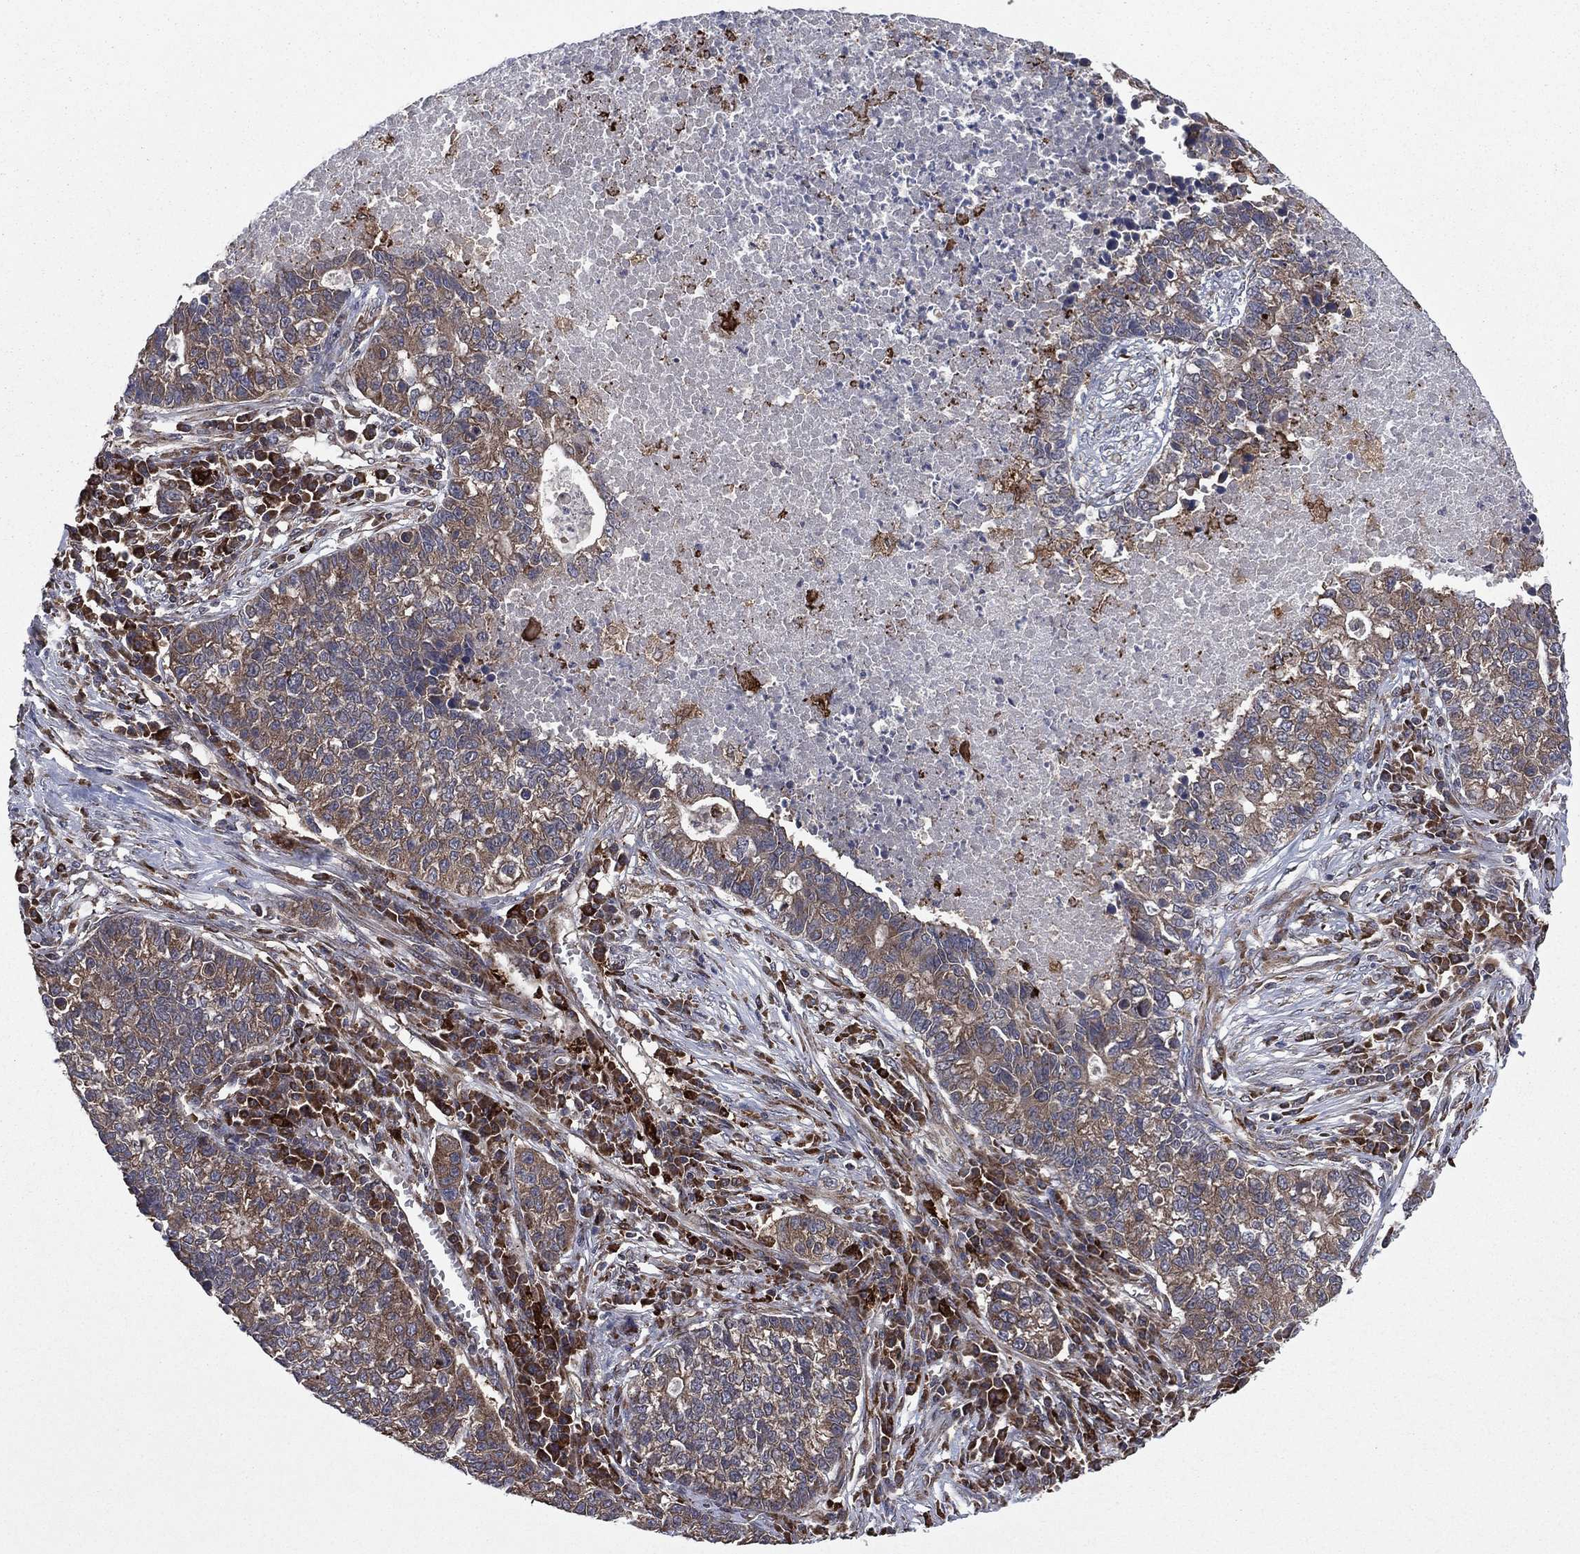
{"staining": {"intensity": "weak", "quantity": "<25%", "location": "cytoplasmic/membranous"}, "tissue": "lung cancer", "cell_type": "Tumor cells", "image_type": "cancer", "snomed": [{"axis": "morphology", "description": "Adenocarcinoma, NOS"}, {"axis": "topography", "description": "Lung"}], "caption": "This is a photomicrograph of IHC staining of lung adenocarcinoma, which shows no positivity in tumor cells.", "gene": "C2orf76", "patient": {"sex": "male", "age": 57}}